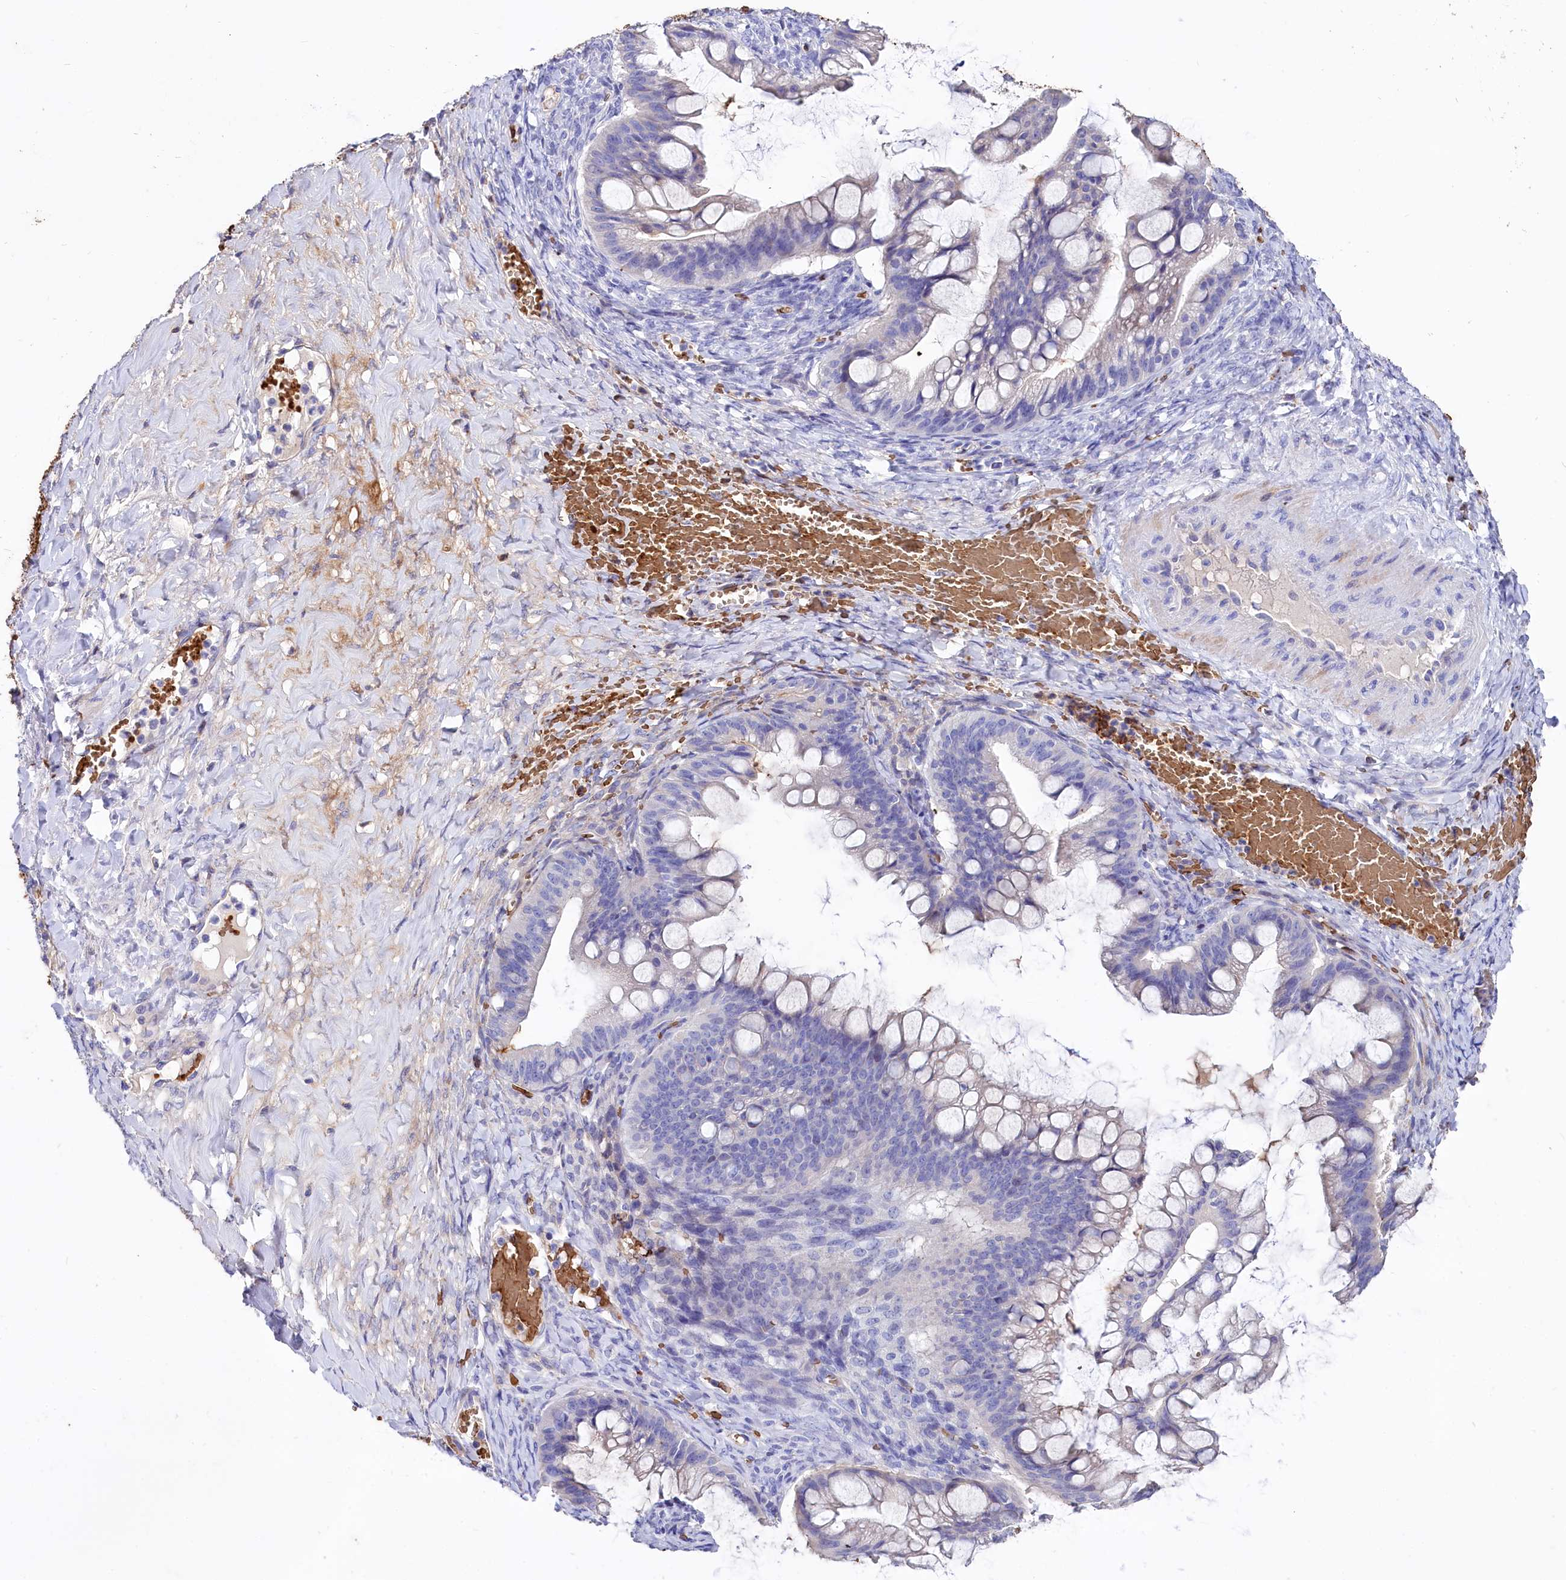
{"staining": {"intensity": "weak", "quantity": "<25%", "location": "cytoplasmic/membranous"}, "tissue": "ovarian cancer", "cell_type": "Tumor cells", "image_type": "cancer", "snomed": [{"axis": "morphology", "description": "Cystadenocarcinoma, mucinous, NOS"}, {"axis": "topography", "description": "Ovary"}], "caption": "Immunohistochemistry micrograph of ovarian cancer stained for a protein (brown), which demonstrates no positivity in tumor cells.", "gene": "RPUSD3", "patient": {"sex": "female", "age": 73}}